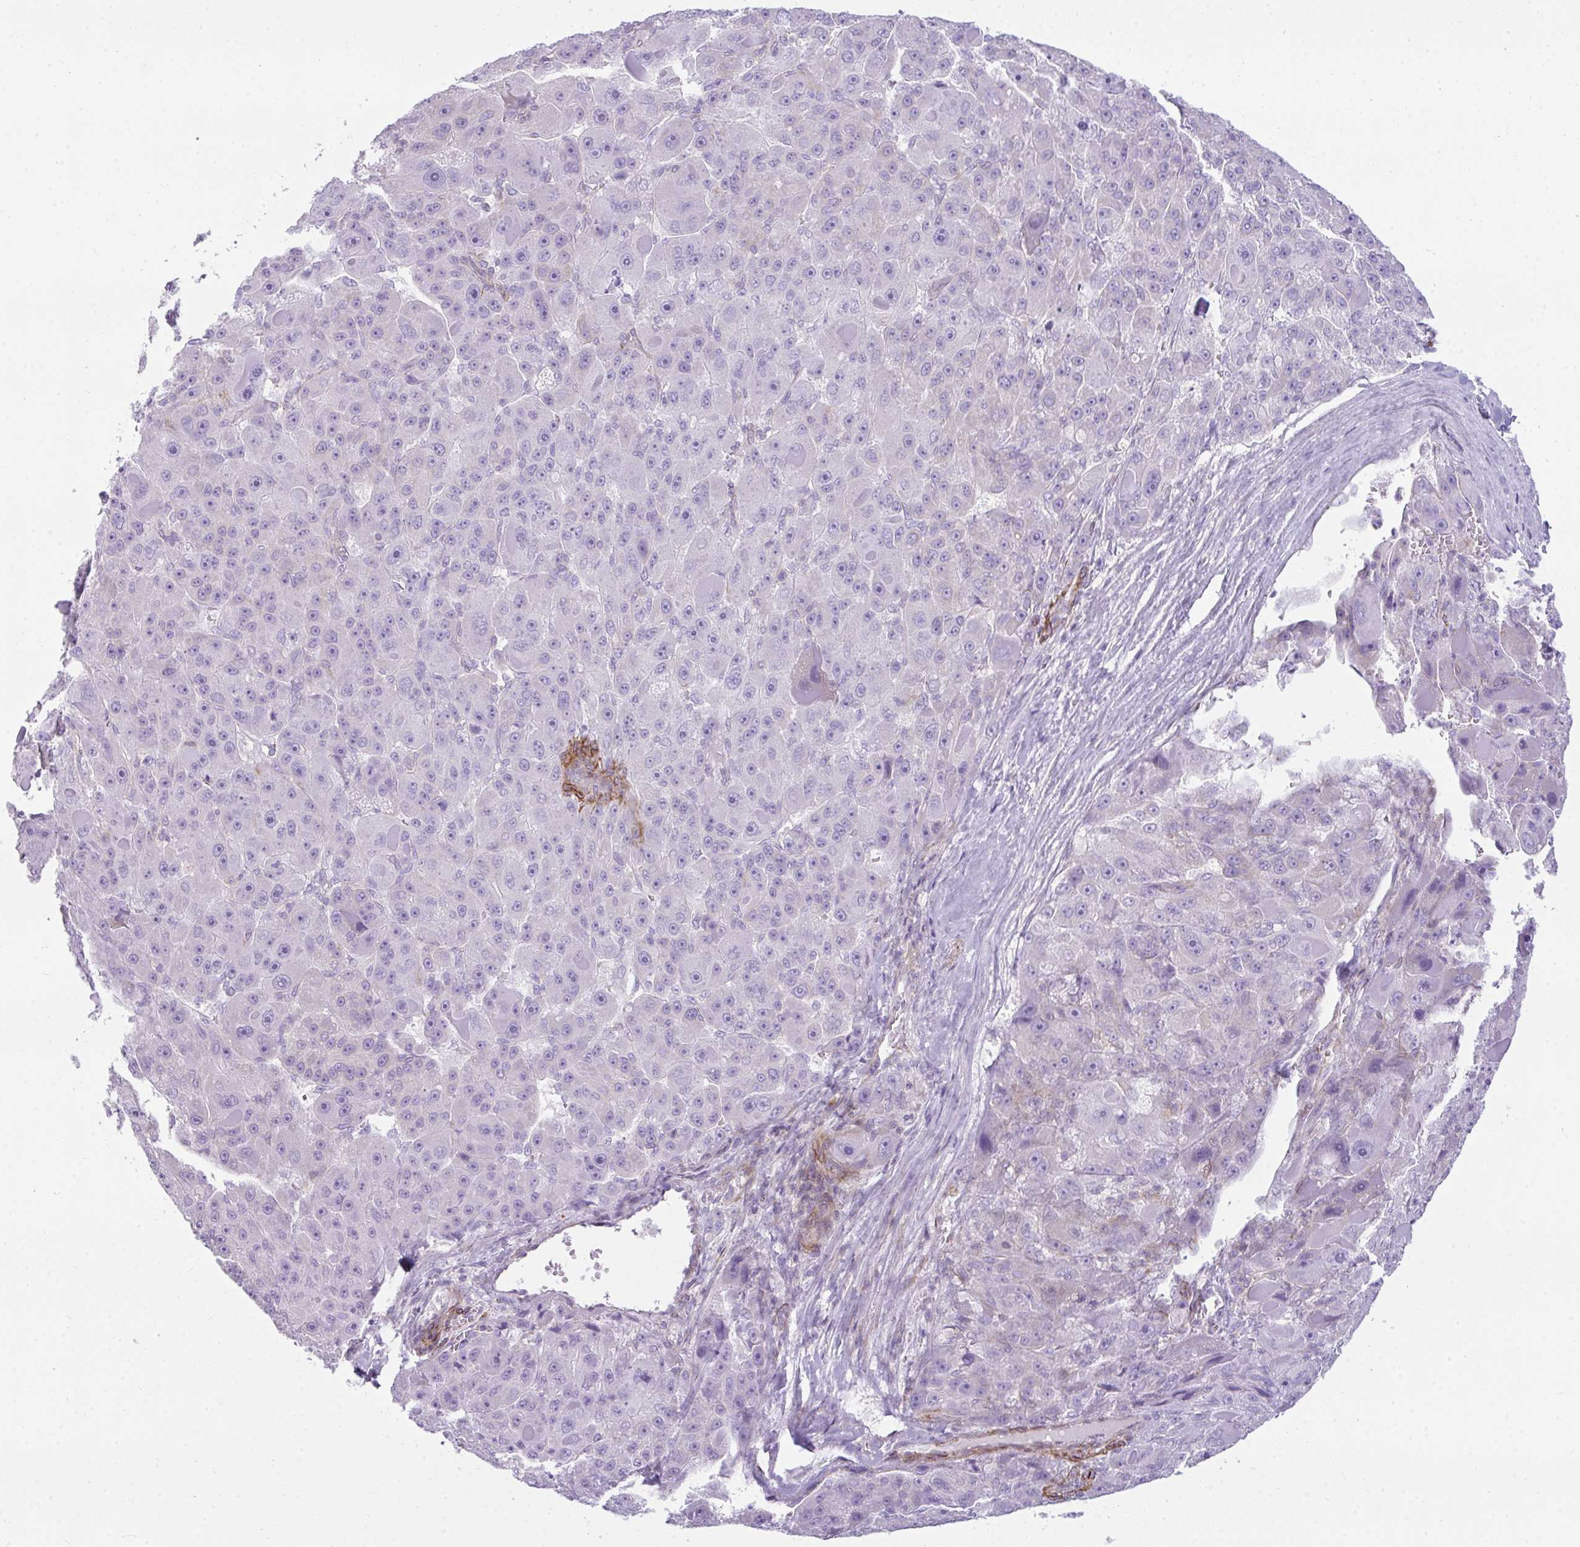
{"staining": {"intensity": "negative", "quantity": "none", "location": "none"}, "tissue": "liver cancer", "cell_type": "Tumor cells", "image_type": "cancer", "snomed": [{"axis": "morphology", "description": "Carcinoma, Hepatocellular, NOS"}, {"axis": "topography", "description": "Liver"}], "caption": "Immunohistochemistry micrograph of liver hepatocellular carcinoma stained for a protein (brown), which shows no staining in tumor cells. The staining is performed using DAB brown chromogen with nuclei counter-stained in using hematoxylin.", "gene": "CDRT15", "patient": {"sex": "male", "age": 76}}